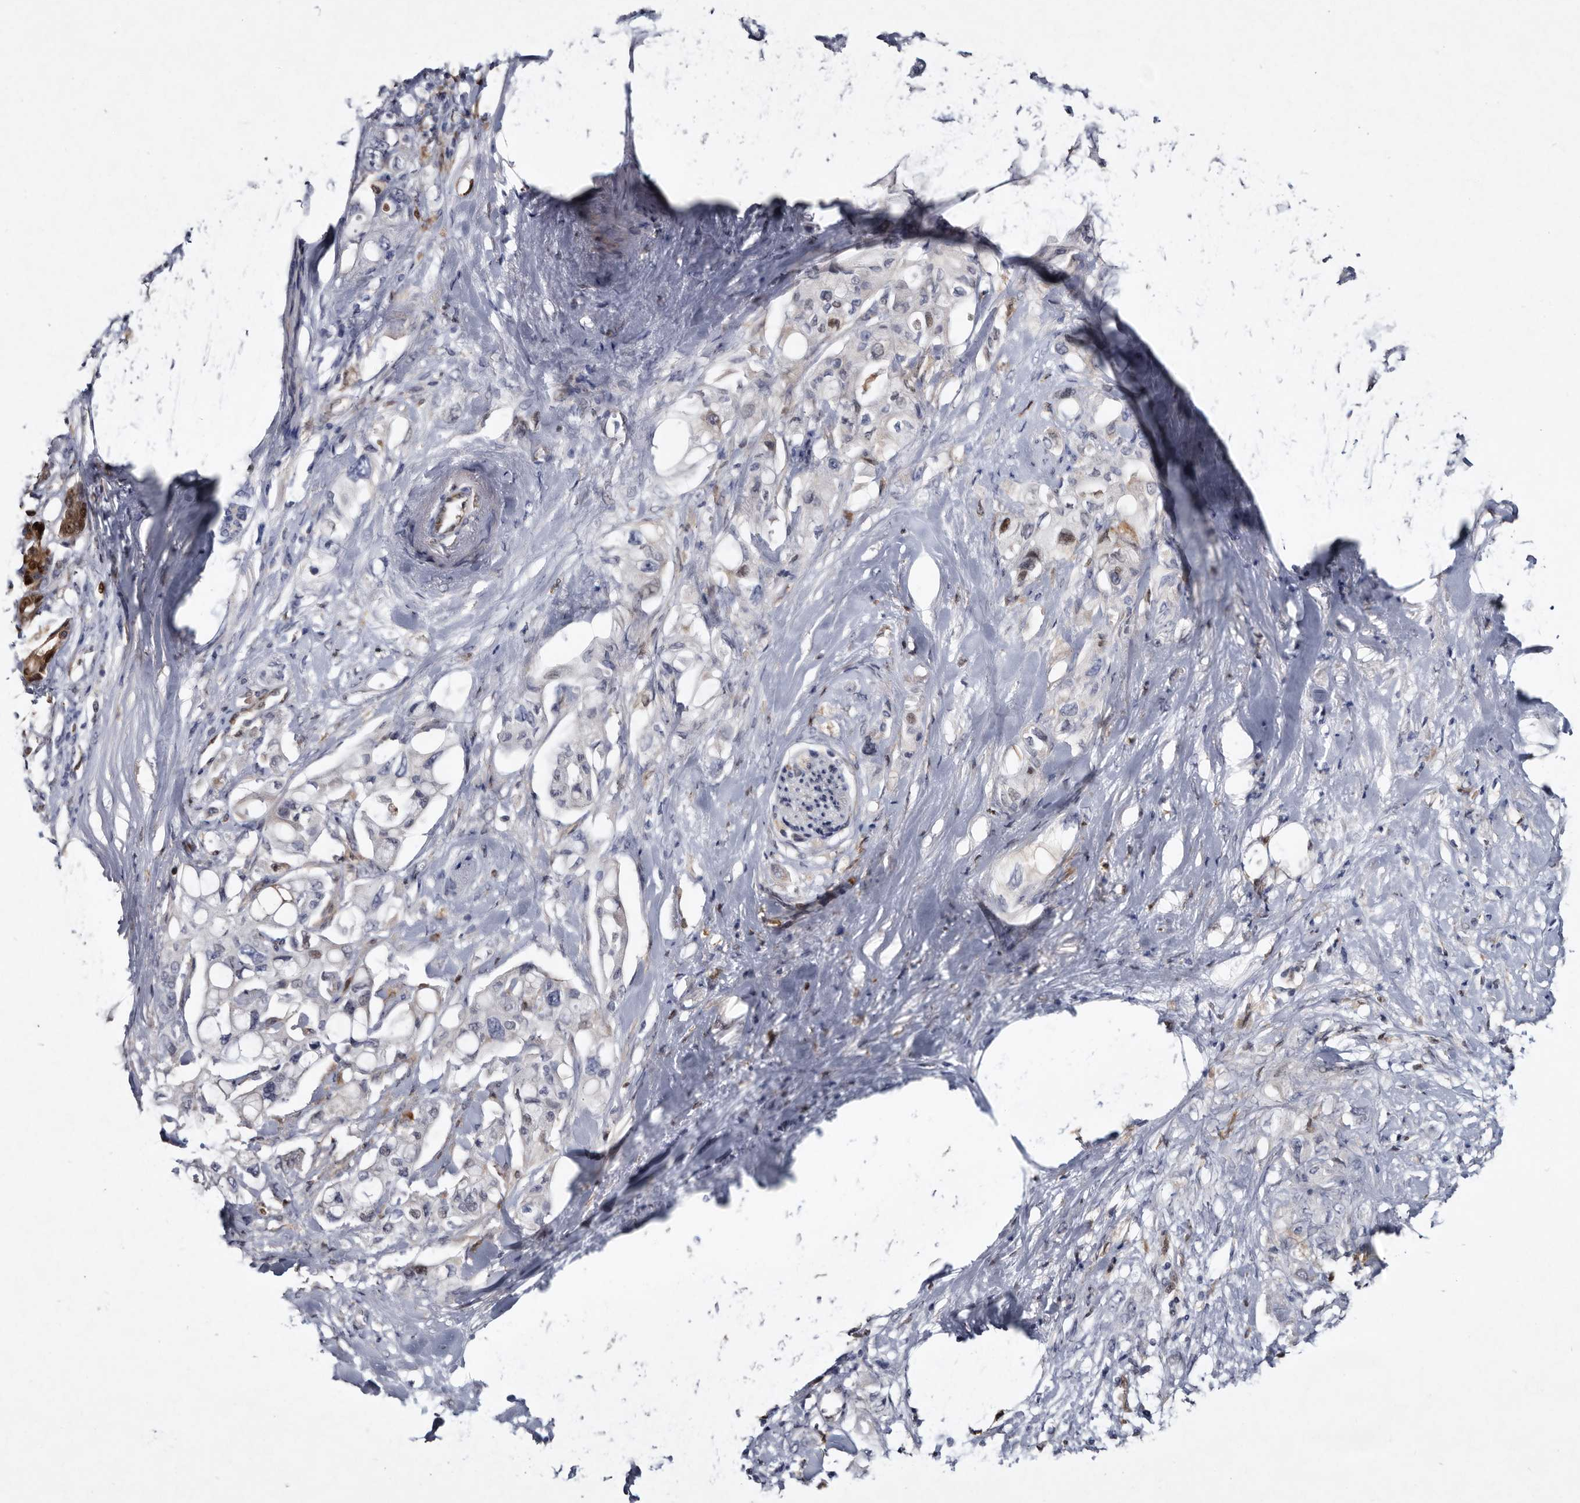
{"staining": {"intensity": "weak", "quantity": "<25%", "location": "nuclear"}, "tissue": "pancreatic cancer", "cell_type": "Tumor cells", "image_type": "cancer", "snomed": [{"axis": "morphology", "description": "Adenocarcinoma, NOS"}, {"axis": "topography", "description": "Pancreas"}], "caption": "Immunohistochemistry of human adenocarcinoma (pancreatic) displays no positivity in tumor cells.", "gene": "SERPINB8", "patient": {"sex": "female", "age": 56}}